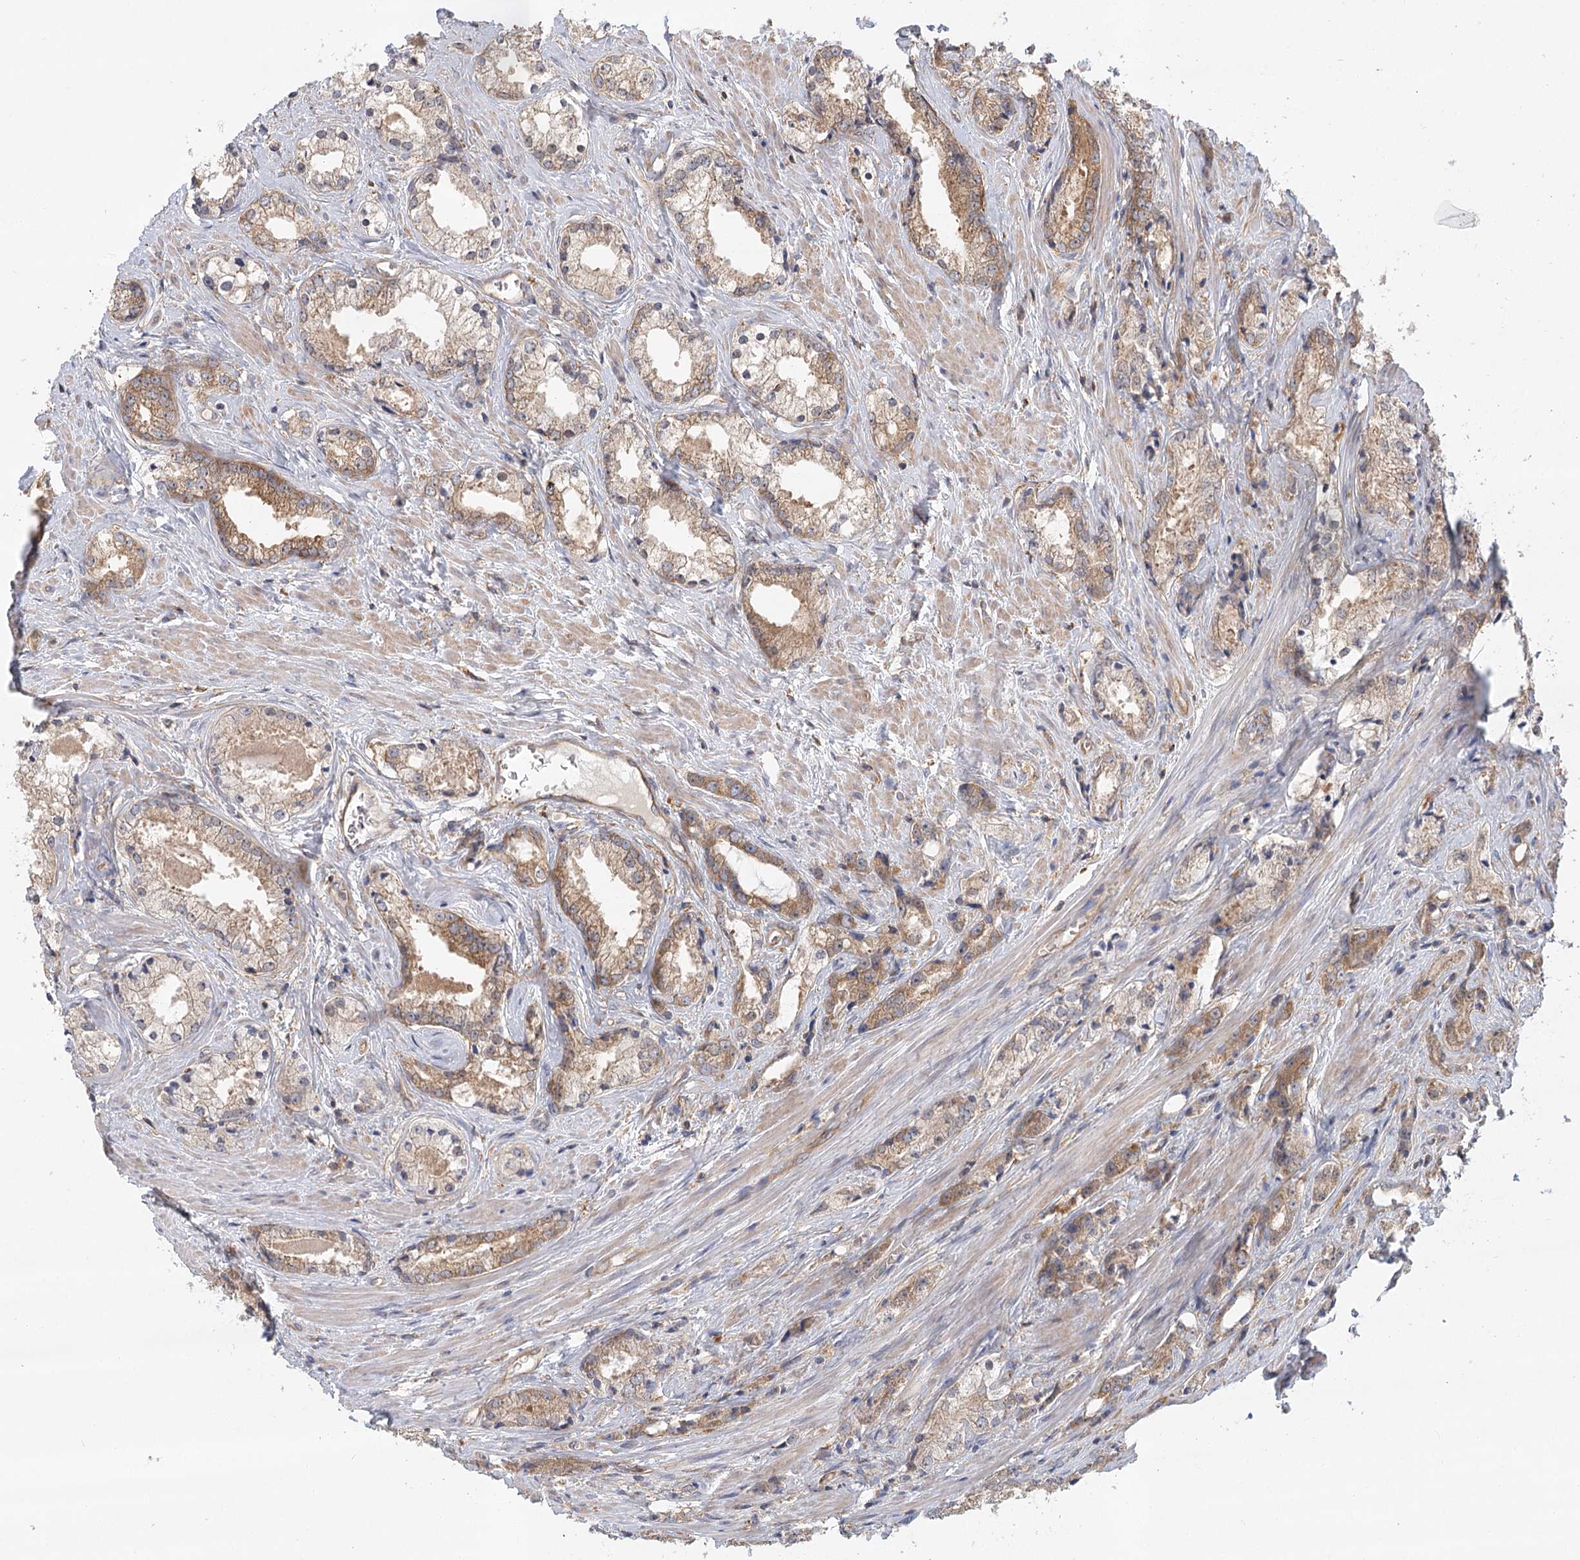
{"staining": {"intensity": "moderate", "quantity": "25%-75%", "location": "cytoplasmic/membranous"}, "tissue": "prostate cancer", "cell_type": "Tumor cells", "image_type": "cancer", "snomed": [{"axis": "morphology", "description": "Adenocarcinoma, High grade"}, {"axis": "topography", "description": "Prostate"}], "caption": "Protein expression analysis of high-grade adenocarcinoma (prostate) reveals moderate cytoplasmic/membranous positivity in approximately 25%-75% of tumor cells.", "gene": "UMPS", "patient": {"sex": "male", "age": 66}}